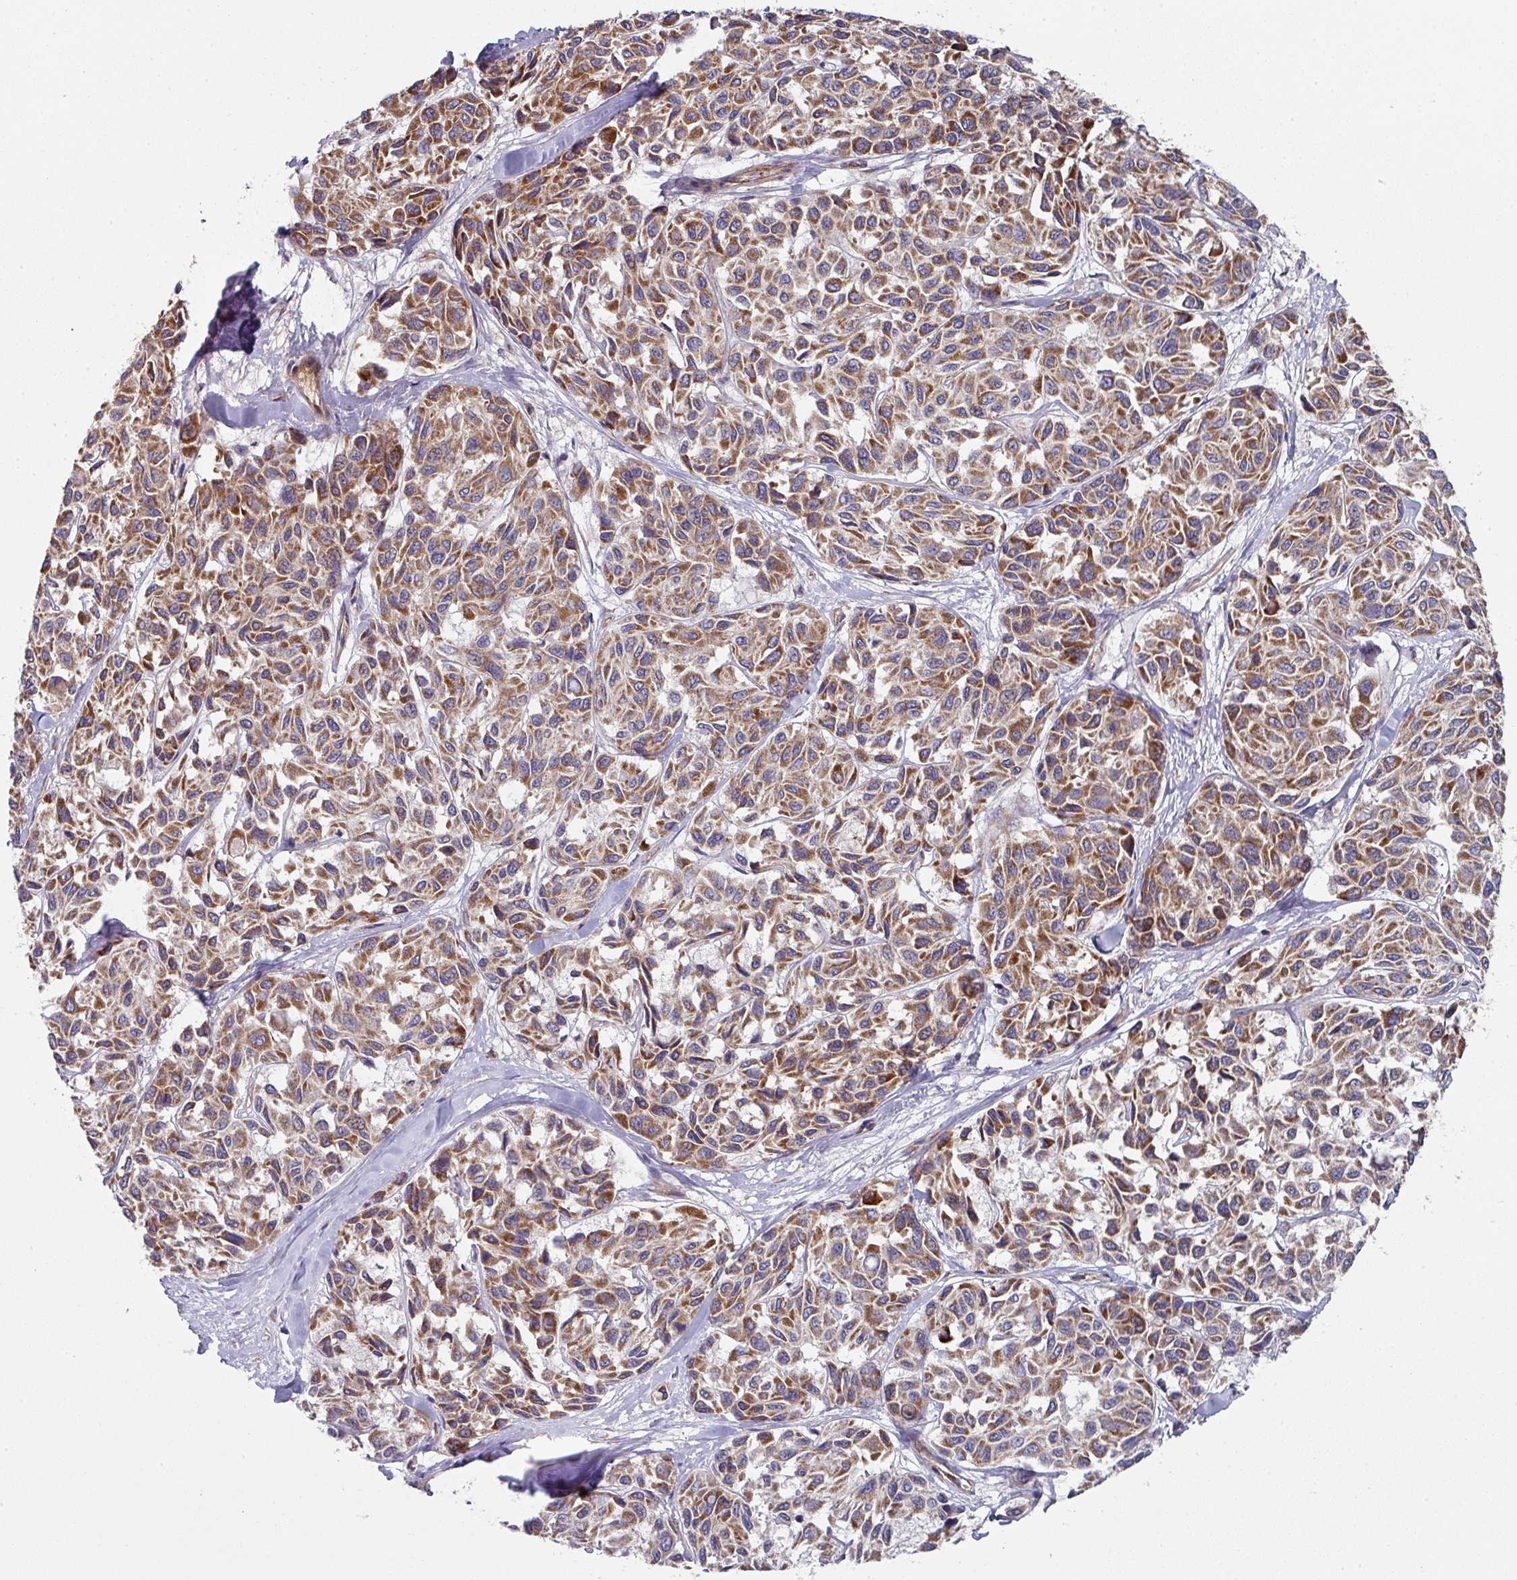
{"staining": {"intensity": "strong", "quantity": ">75%", "location": "cytoplasmic/membranous"}, "tissue": "melanoma", "cell_type": "Tumor cells", "image_type": "cancer", "snomed": [{"axis": "morphology", "description": "Malignant melanoma, NOS"}, {"axis": "topography", "description": "Skin"}], "caption": "The micrograph exhibits a brown stain indicating the presence of a protein in the cytoplasmic/membranous of tumor cells in melanoma. (brown staining indicates protein expression, while blue staining denotes nuclei).", "gene": "DCAF12L2", "patient": {"sex": "female", "age": 66}}